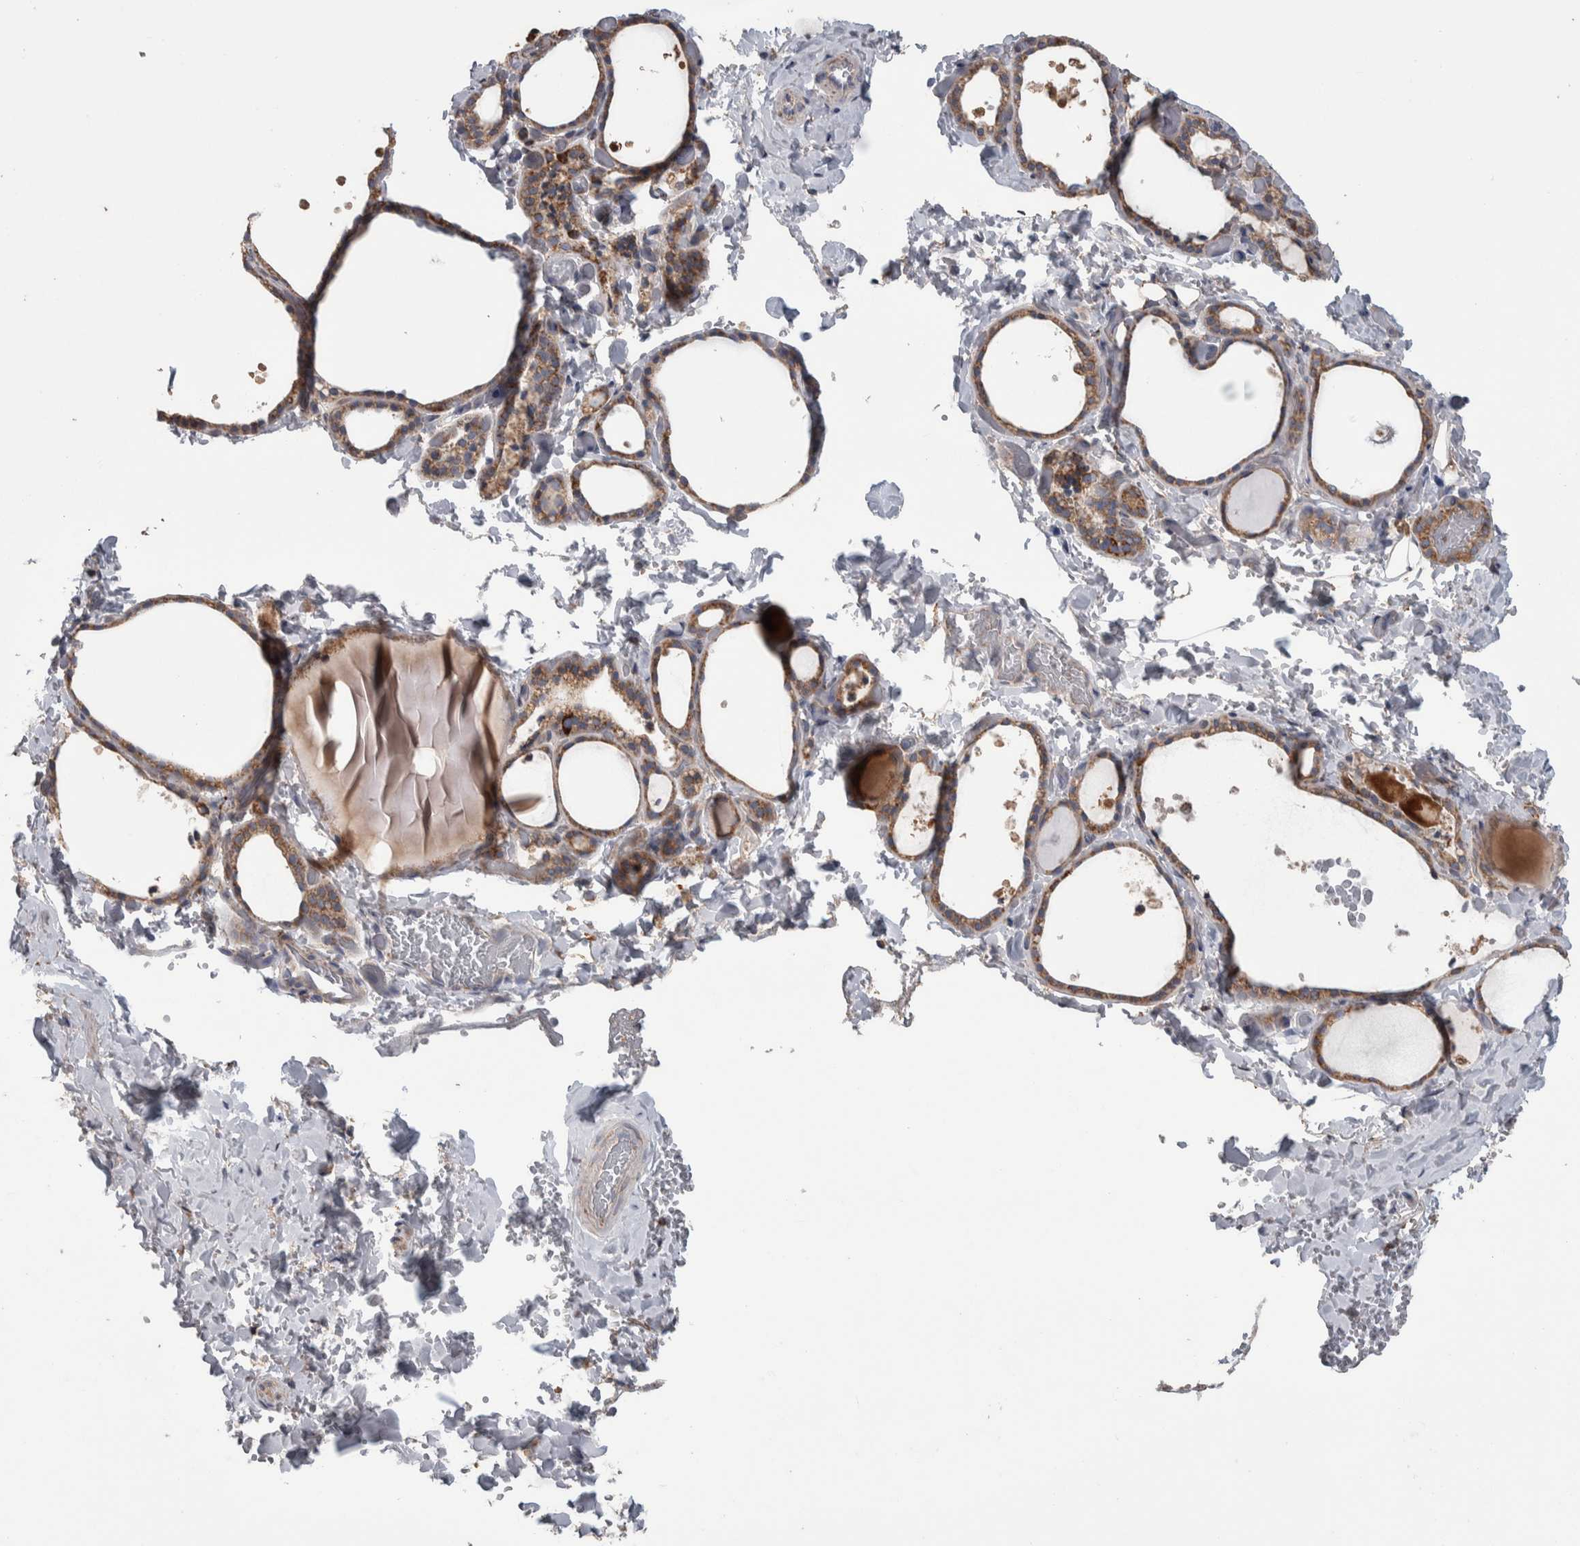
{"staining": {"intensity": "moderate", "quantity": ">75%", "location": "cytoplasmic/membranous"}, "tissue": "thyroid gland", "cell_type": "Glandular cells", "image_type": "normal", "snomed": [{"axis": "morphology", "description": "Normal tissue, NOS"}, {"axis": "topography", "description": "Thyroid gland"}], "caption": "Unremarkable thyroid gland shows moderate cytoplasmic/membranous staining in about >75% of glandular cells, visualized by immunohistochemistry.", "gene": "SCO1", "patient": {"sex": "female", "age": 44}}